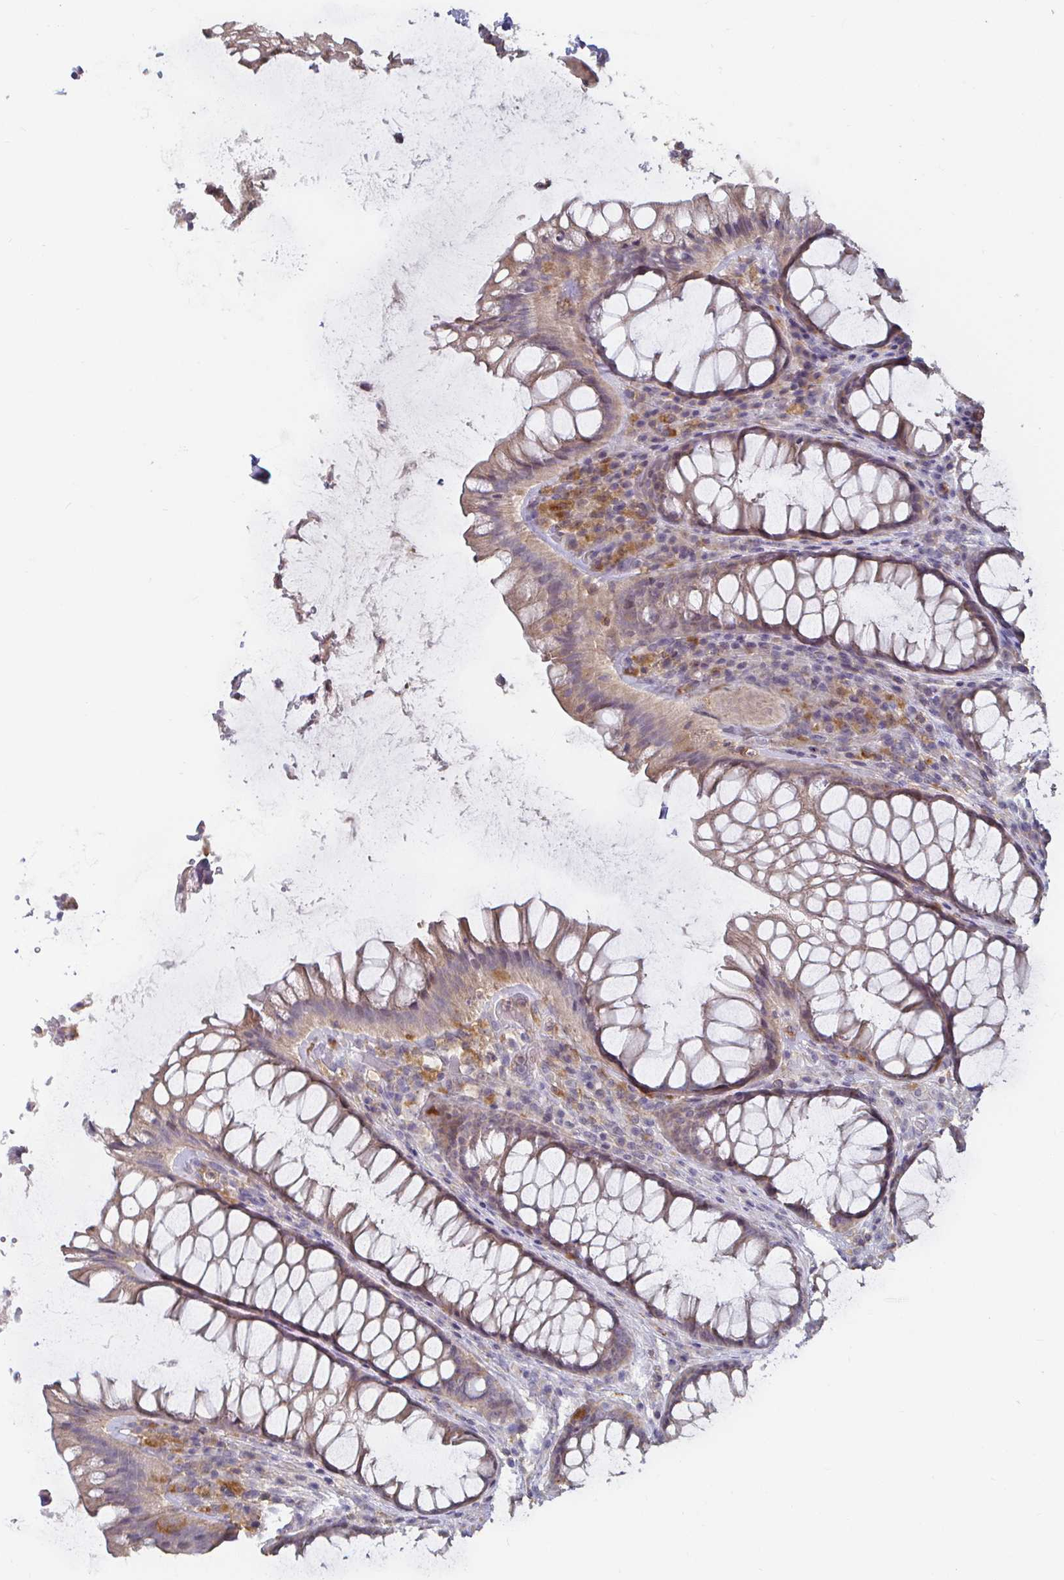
{"staining": {"intensity": "weak", "quantity": "25%-75%", "location": "cytoplasmic/membranous"}, "tissue": "rectum", "cell_type": "Glandular cells", "image_type": "normal", "snomed": [{"axis": "morphology", "description": "Normal tissue, NOS"}, {"axis": "topography", "description": "Rectum"}], "caption": "Unremarkable rectum shows weak cytoplasmic/membranous positivity in about 25%-75% of glandular cells, visualized by immunohistochemistry.", "gene": "CDH18", "patient": {"sex": "male", "age": 72}}